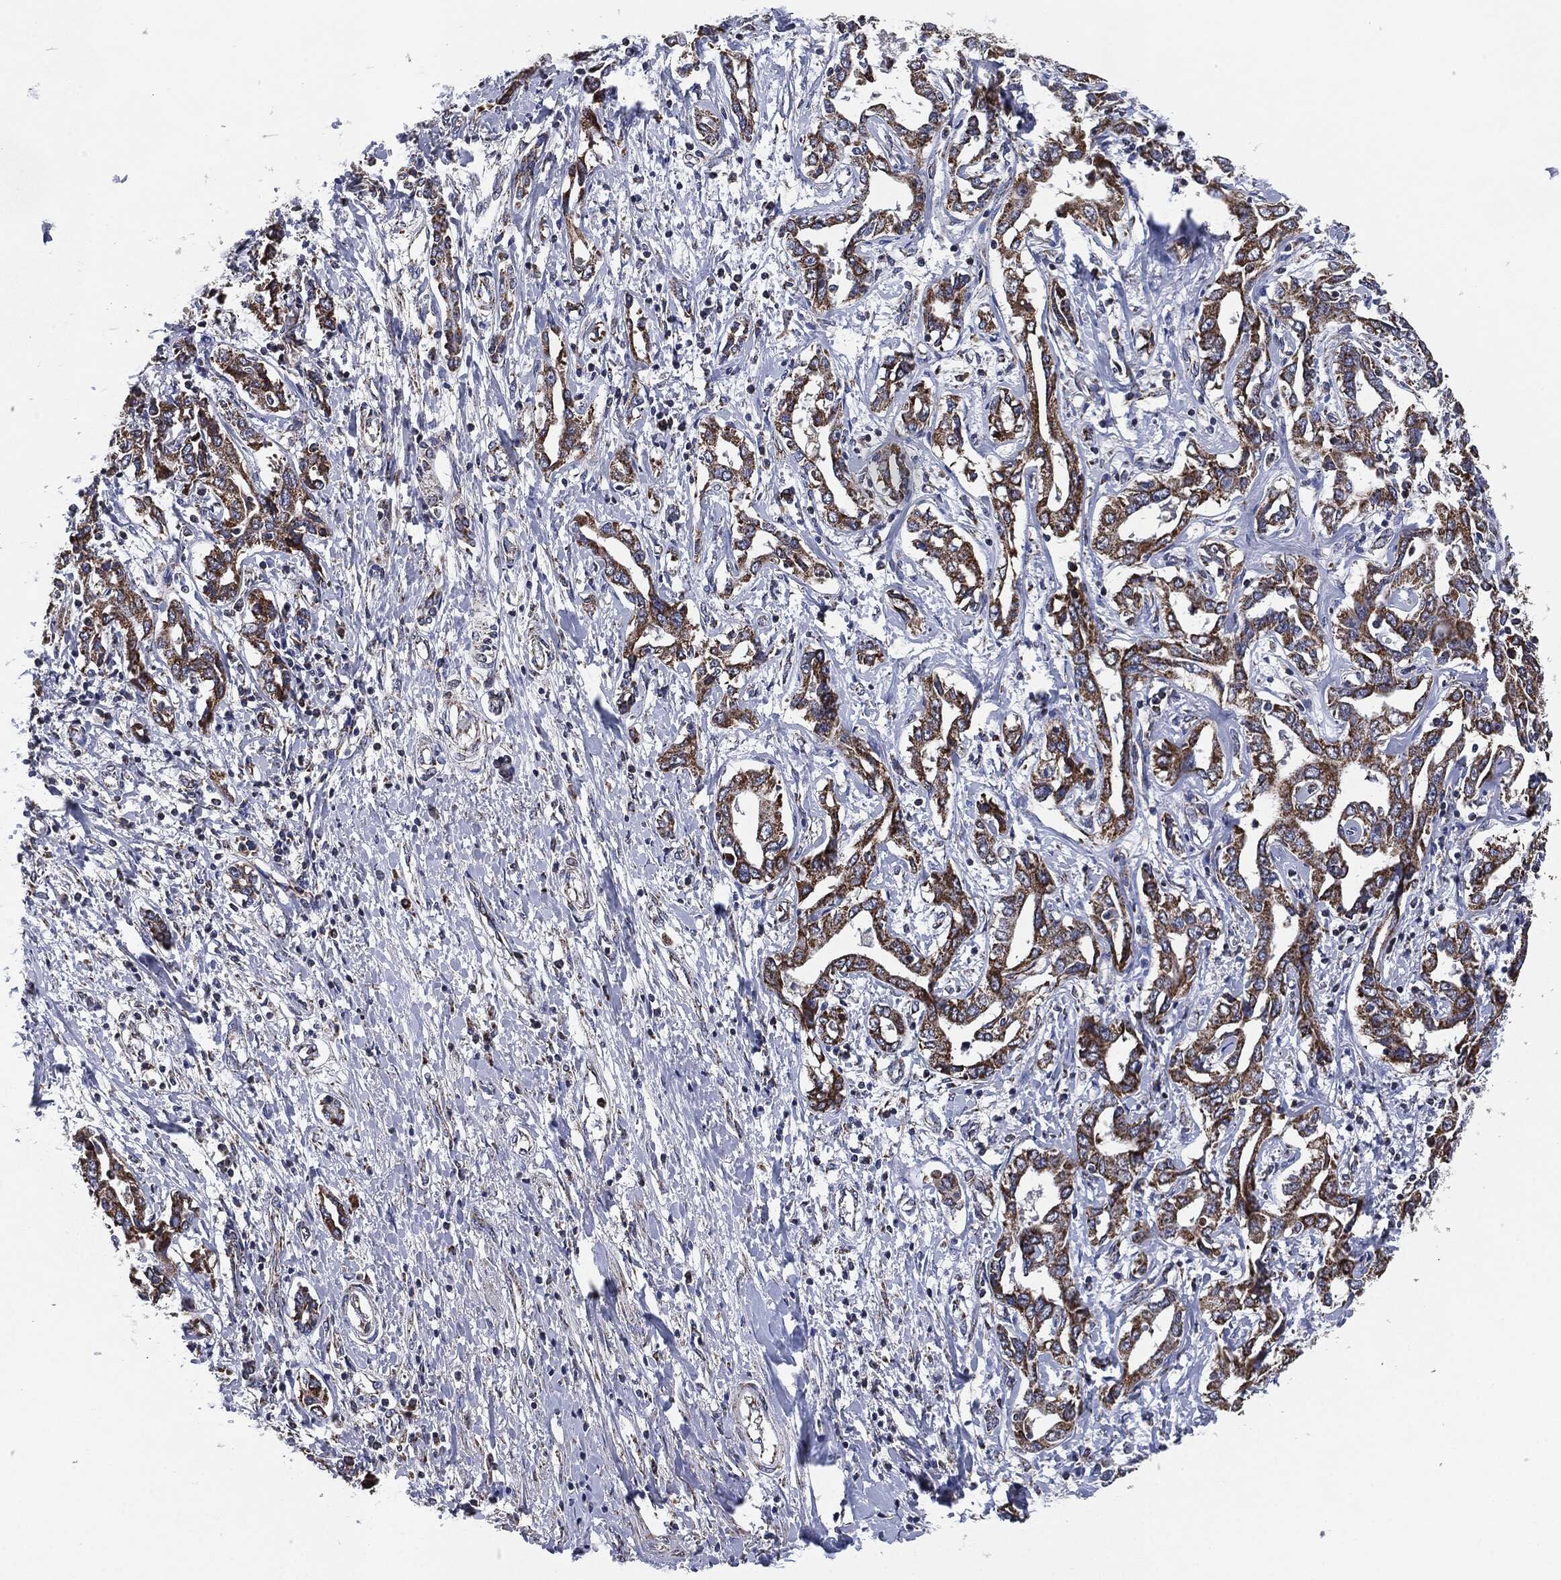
{"staining": {"intensity": "strong", "quantity": ">75%", "location": "cytoplasmic/membranous"}, "tissue": "liver cancer", "cell_type": "Tumor cells", "image_type": "cancer", "snomed": [{"axis": "morphology", "description": "Cholangiocarcinoma"}, {"axis": "topography", "description": "Liver"}], "caption": "Cholangiocarcinoma (liver) was stained to show a protein in brown. There is high levels of strong cytoplasmic/membranous positivity in about >75% of tumor cells.", "gene": "NDUFV2", "patient": {"sex": "male", "age": 59}}